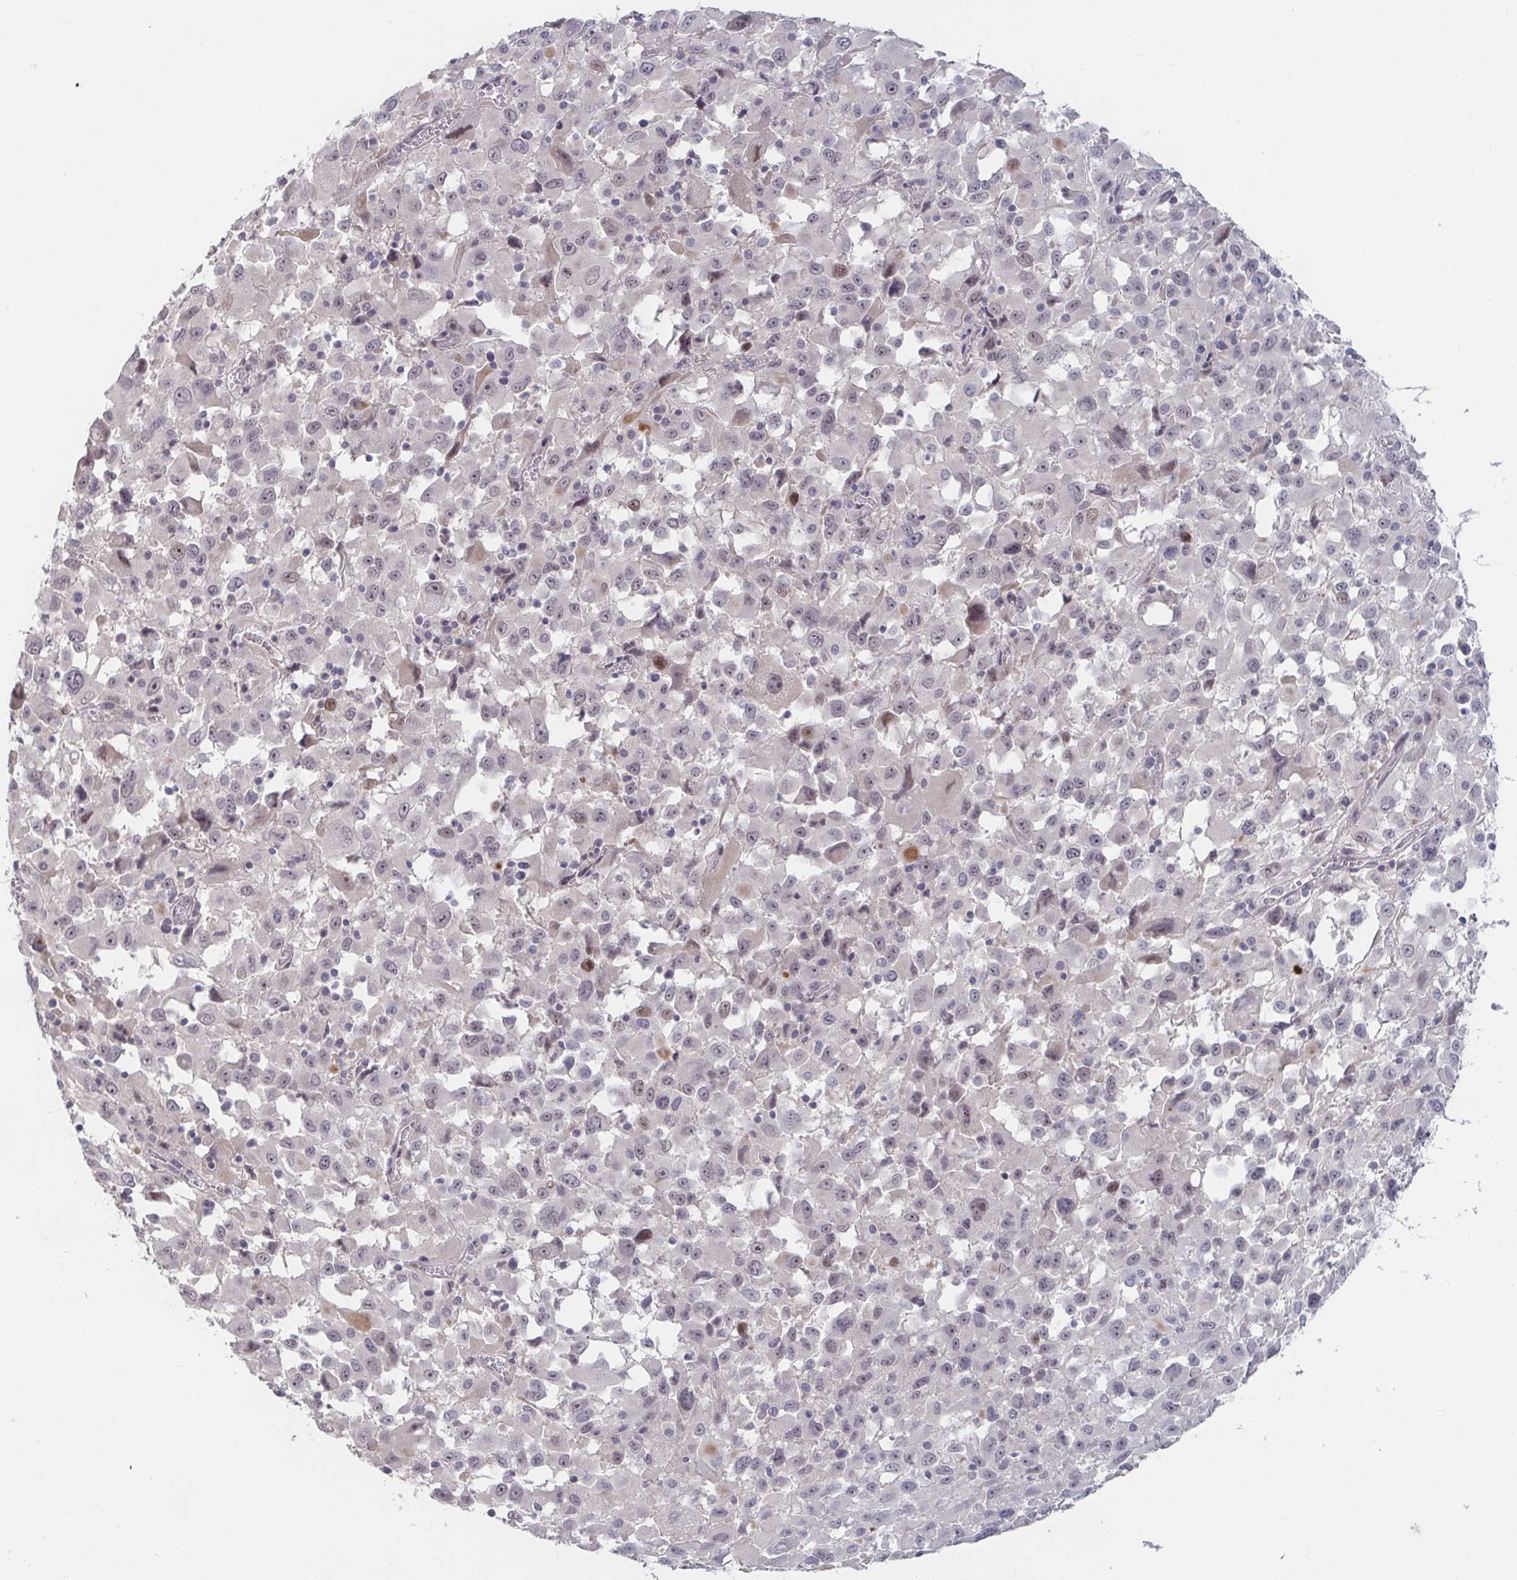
{"staining": {"intensity": "weak", "quantity": "<25%", "location": "nuclear"}, "tissue": "melanoma", "cell_type": "Tumor cells", "image_type": "cancer", "snomed": [{"axis": "morphology", "description": "Malignant melanoma, Metastatic site"}, {"axis": "topography", "description": "Soft tissue"}], "caption": "Immunohistochemistry (IHC) histopathology image of human melanoma stained for a protein (brown), which exhibits no expression in tumor cells. Nuclei are stained in blue.", "gene": "FAM156B", "patient": {"sex": "male", "age": 50}}